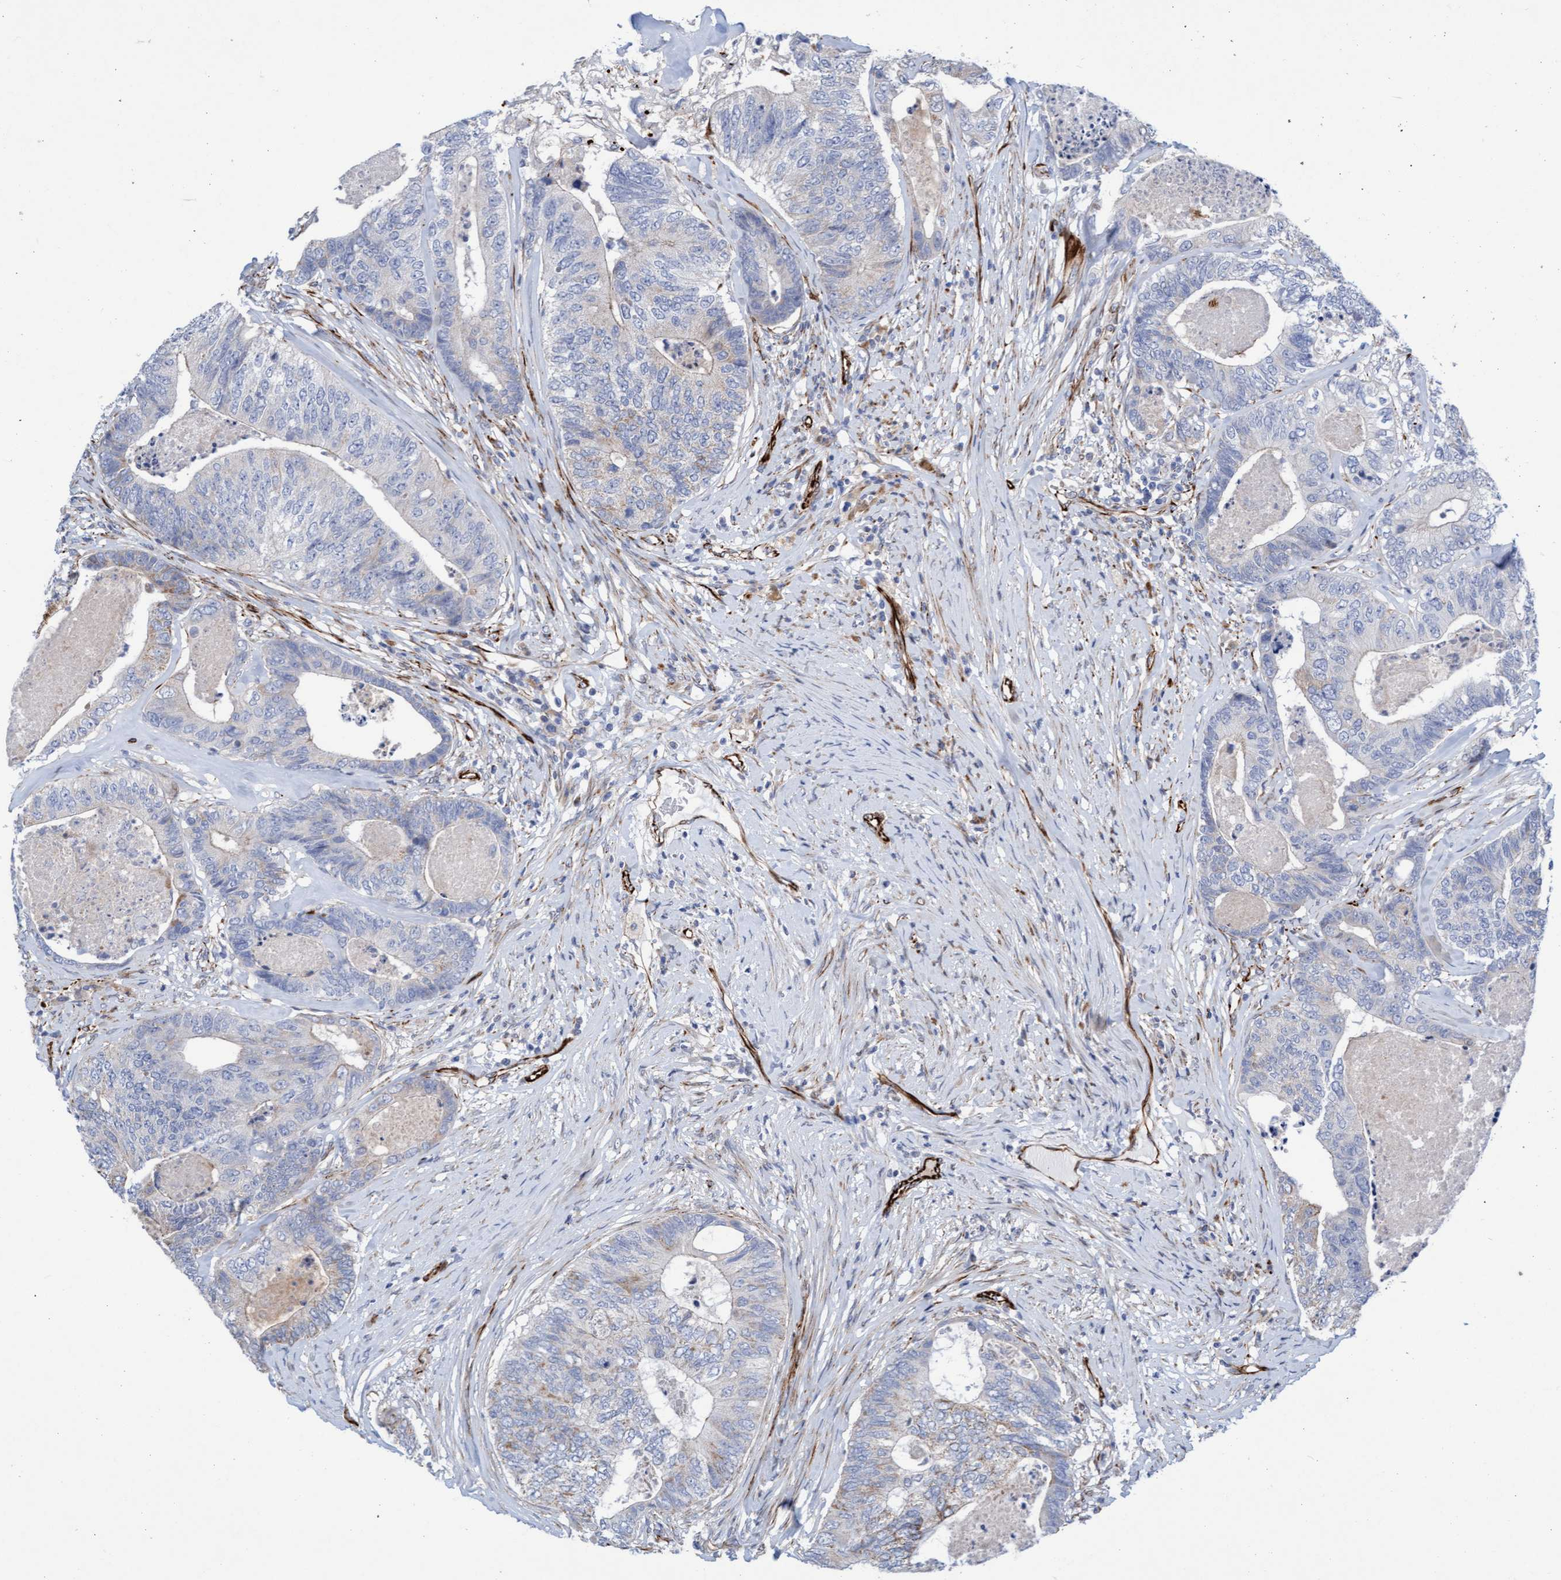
{"staining": {"intensity": "moderate", "quantity": "<25%", "location": "cytoplasmic/membranous"}, "tissue": "colorectal cancer", "cell_type": "Tumor cells", "image_type": "cancer", "snomed": [{"axis": "morphology", "description": "Adenocarcinoma, NOS"}, {"axis": "topography", "description": "Colon"}], "caption": "Immunohistochemical staining of human colorectal adenocarcinoma exhibits low levels of moderate cytoplasmic/membranous protein staining in about <25% of tumor cells.", "gene": "POLG2", "patient": {"sex": "female", "age": 67}}